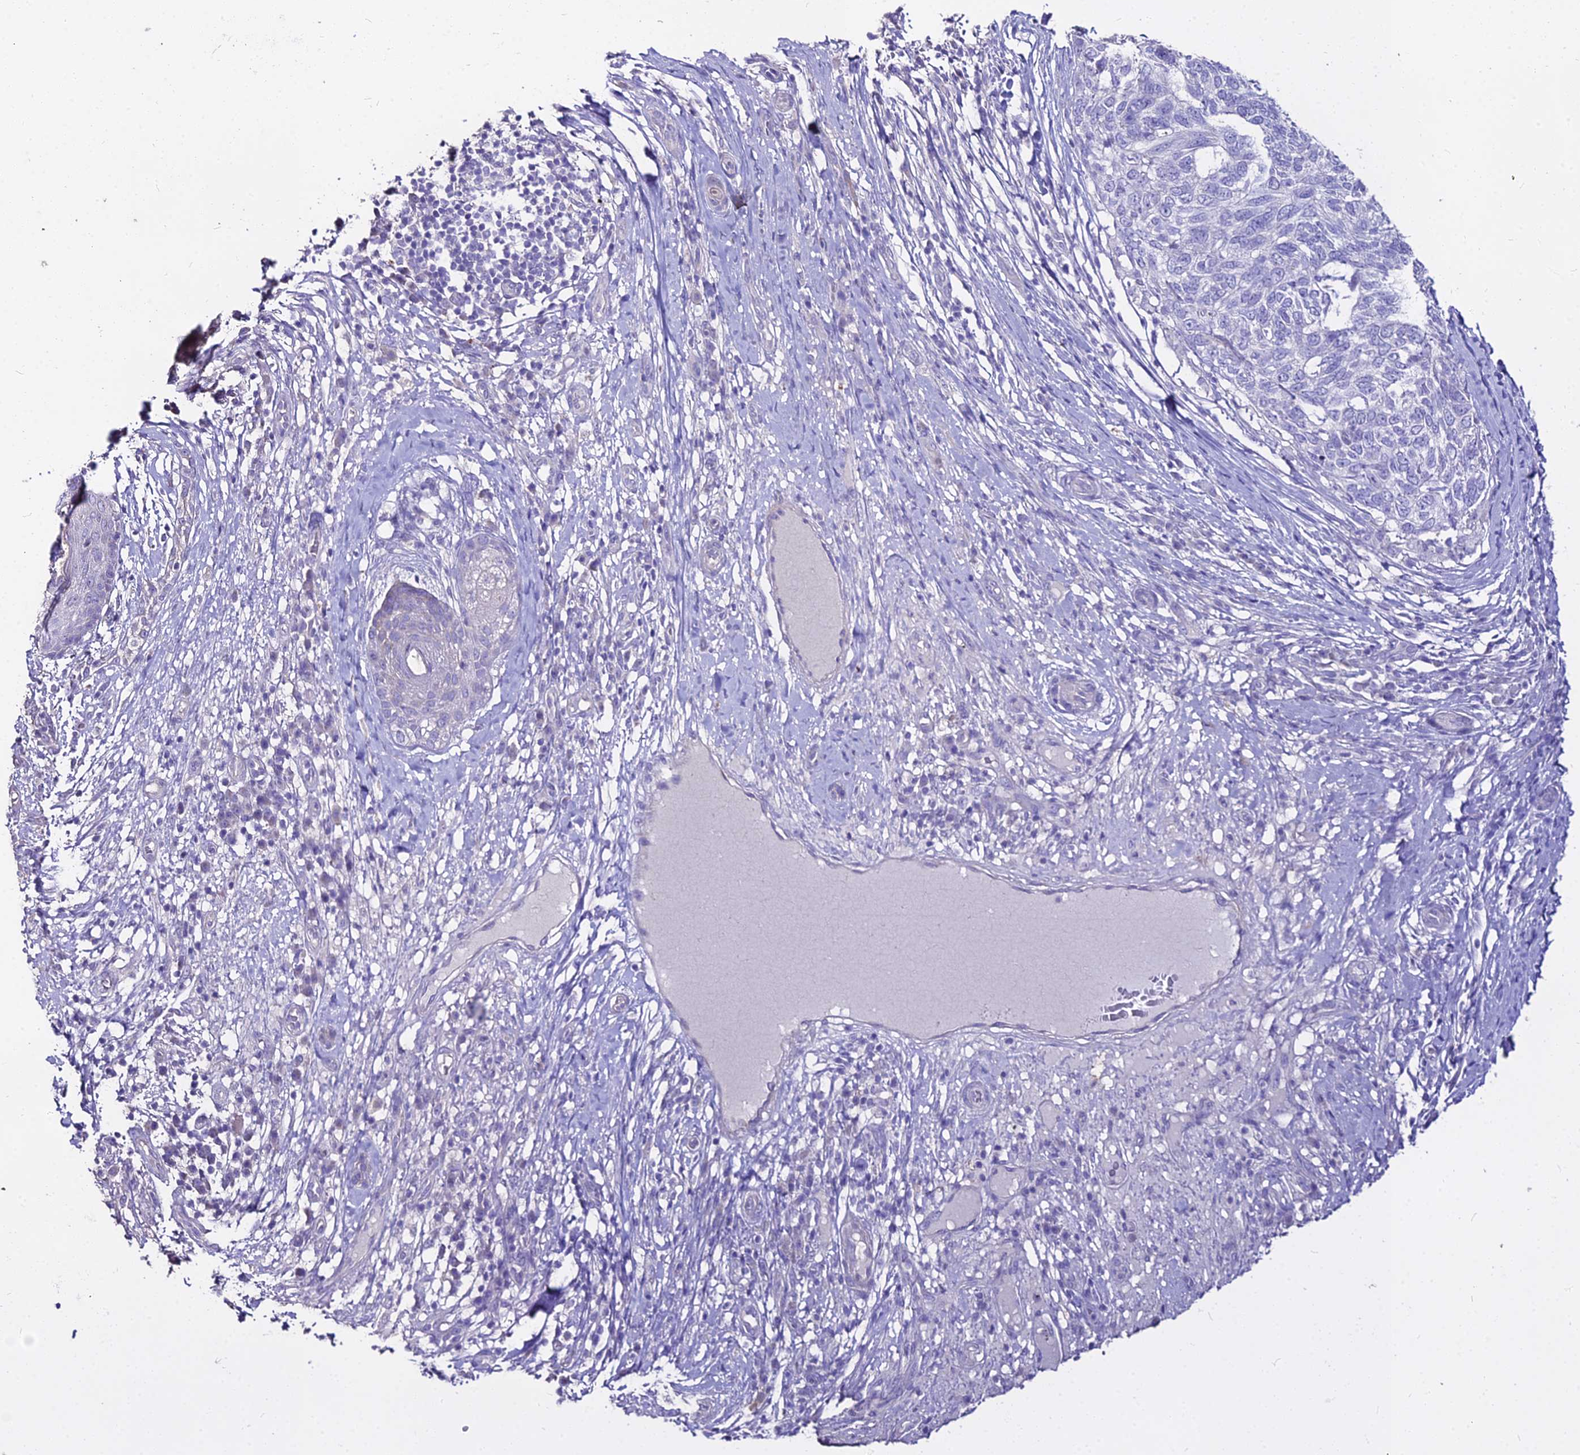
{"staining": {"intensity": "negative", "quantity": "none", "location": "none"}, "tissue": "skin cancer", "cell_type": "Tumor cells", "image_type": "cancer", "snomed": [{"axis": "morphology", "description": "Basal cell carcinoma"}, {"axis": "topography", "description": "Skin"}], "caption": "DAB (3,3'-diaminobenzidine) immunohistochemical staining of human skin cancer (basal cell carcinoma) displays no significant expression in tumor cells. Brightfield microscopy of IHC stained with DAB (3,3'-diaminobenzidine) (brown) and hematoxylin (blue), captured at high magnification.", "gene": "GLYAT", "patient": {"sex": "female", "age": 65}}